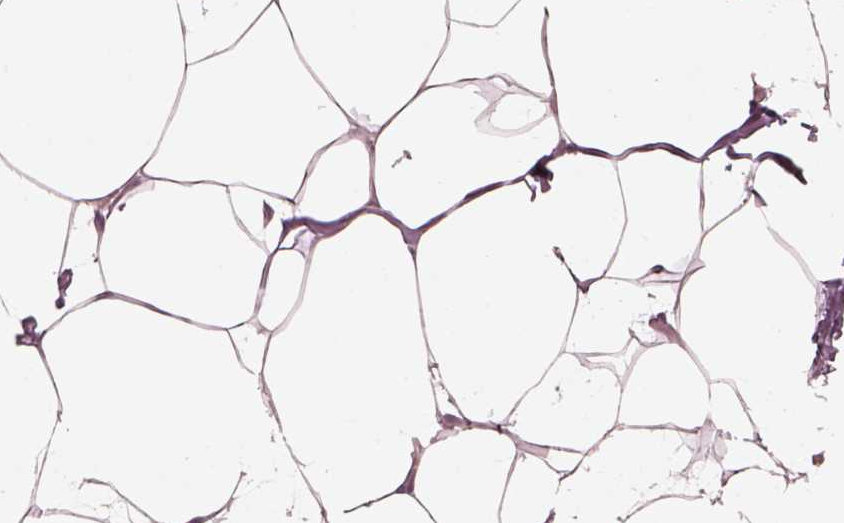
{"staining": {"intensity": "negative", "quantity": "none", "location": "none"}, "tissue": "breast", "cell_type": "Adipocytes", "image_type": "normal", "snomed": [{"axis": "morphology", "description": "Normal tissue, NOS"}, {"axis": "topography", "description": "Breast"}], "caption": "IHC of normal human breast reveals no positivity in adipocytes. The staining is performed using DAB (3,3'-diaminobenzidine) brown chromogen with nuclei counter-stained in using hematoxylin.", "gene": "OPTC", "patient": {"sex": "female", "age": 32}}